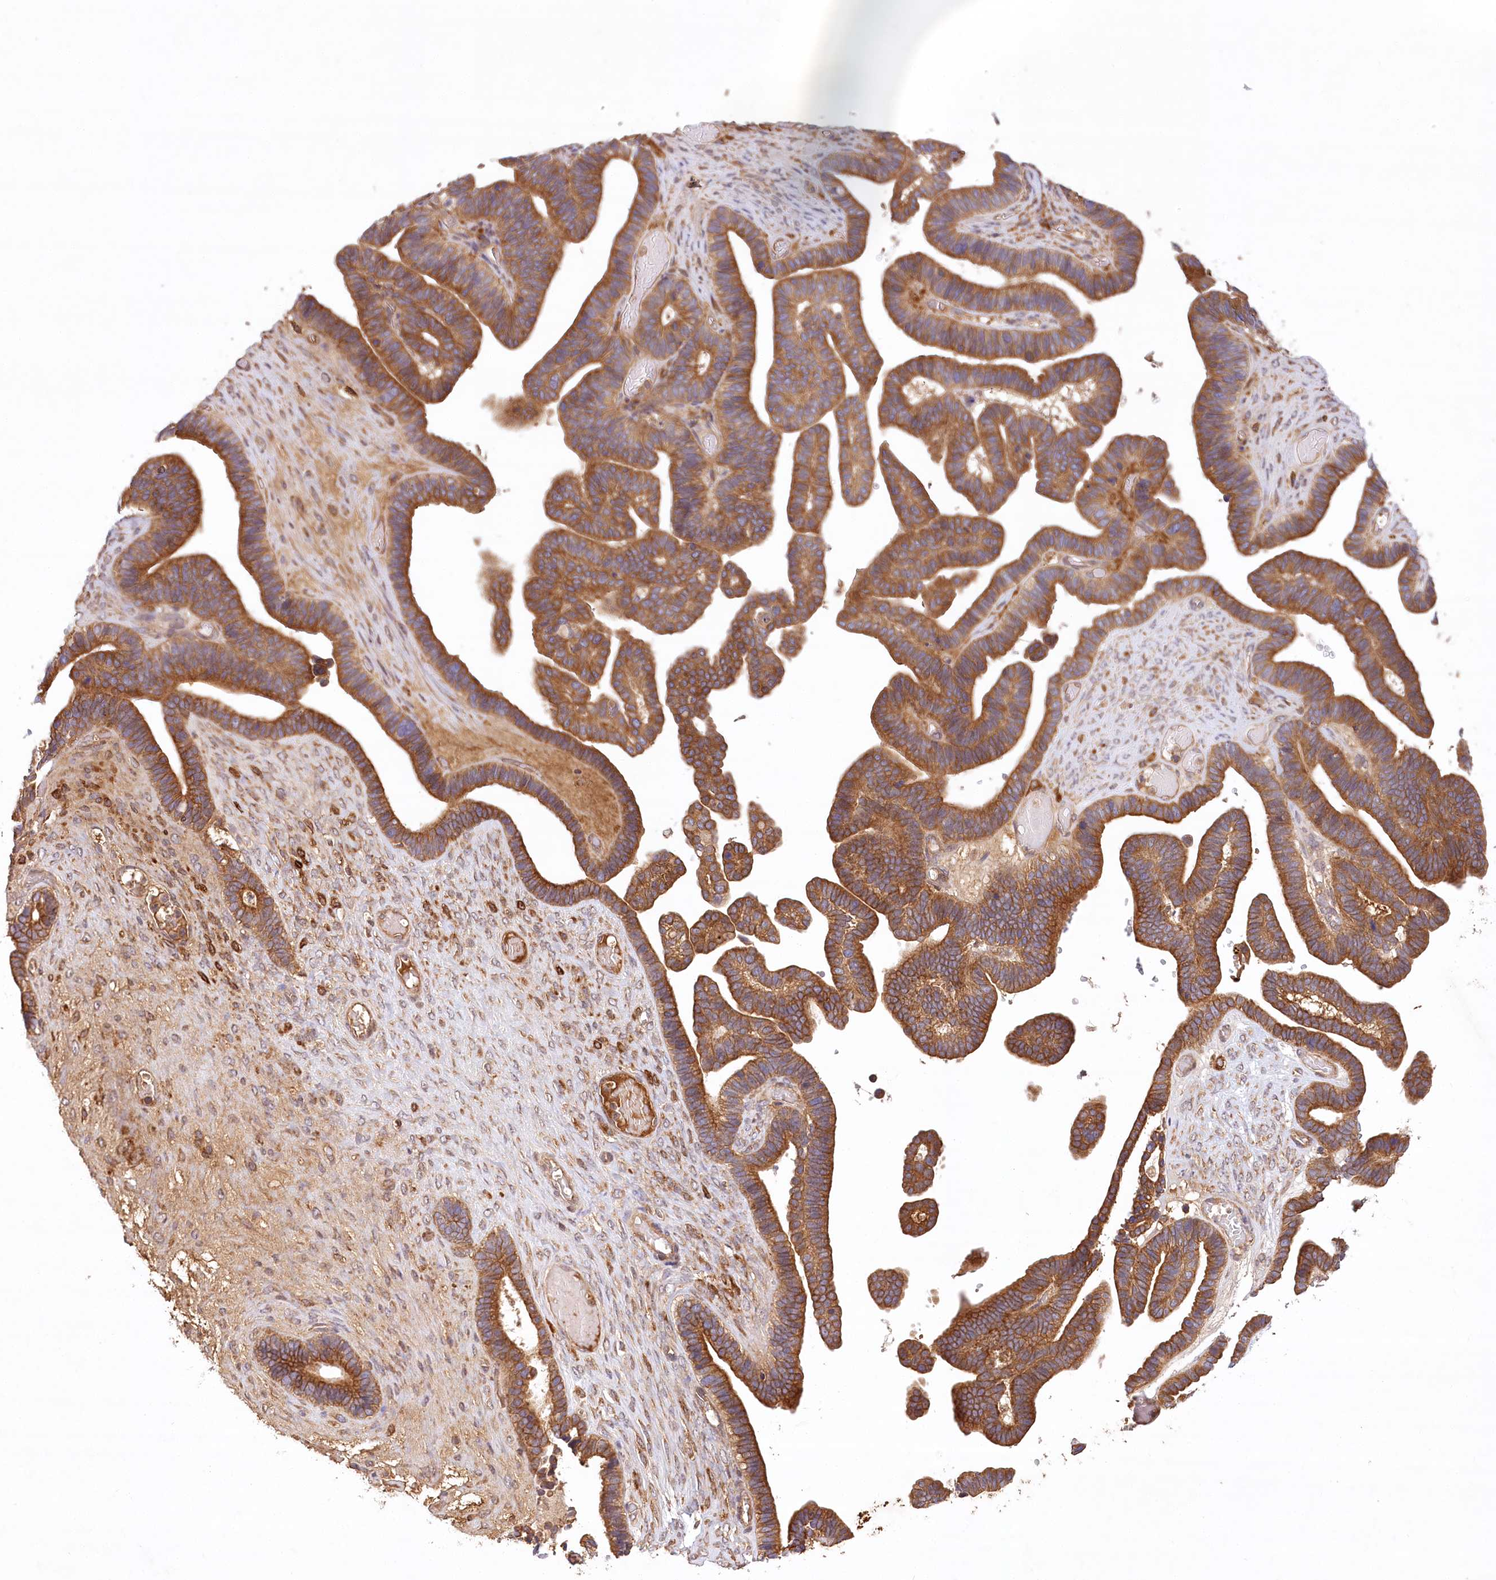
{"staining": {"intensity": "strong", "quantity": ">75%", "location": "cytoplasmic/membranous"}, "tissue": "ovarian cancer", "cell_type": "Tumor cells", "image_type": "cancer", "snomed": [{"axis": "morphology", "description": "Cystadenocarcinoma, serous, NOS"}, {"axis": "topography", "description": "Ovary"}], "caption": "Immunohistochemical staining of human ovarian cancer (serous cystadenocarcinoma) reveals high levels of strong cytoplasmic/membranous protein positivity in about >75% of tumor cells. The staining is performed using DAB (3,3'-diaminobenzidine) brown chromogen to label protein expression. The nuclei are counter-stained blue using hematoxylin.", "gene": "LSS", "patient": {"sex": "female", "age": 56}}